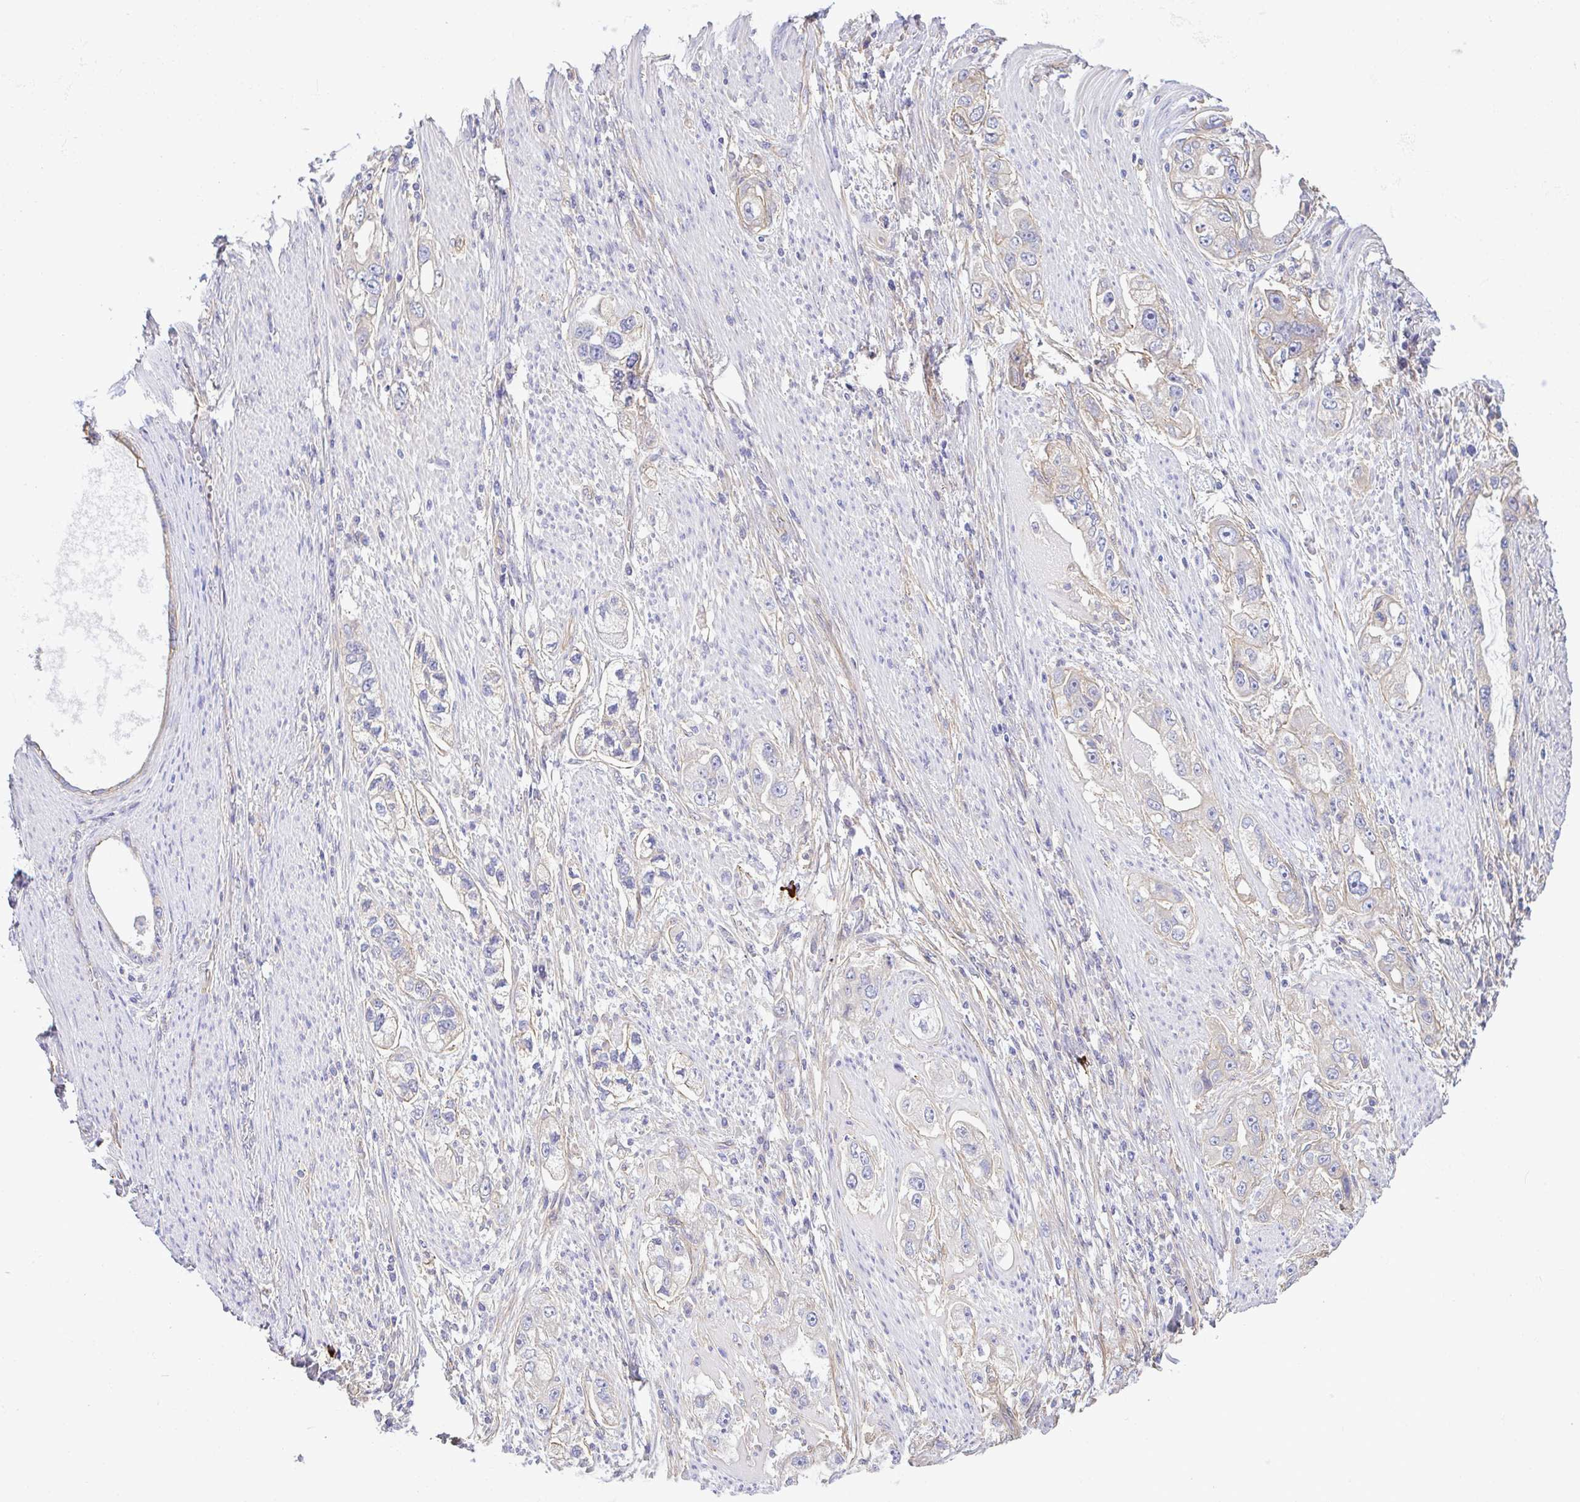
{"staining": {"intensity": "negative", "quantity": "none", "location": "none"}, "tissue": "stomach cancer", "cell_type": "Tumor cells", "image_type": "cancer", "snomed": [{"axis": "morphology", "description": "Adenocarcinoma, NOS"}, {"axis": "topography", "description": "Stomach, lower"}], "caption": "High power microscopy photomicrograph of an immunohistochemistry (IHC) image of adenocarcinoma (stomach), revealing no significant positivity in tumor cells. The staining was performed using DAB (3,3'-diaminobenzidine) to visualize the protein expression in brown, while the nuclei were stained in blue with hematoxylin (Magnification: 20x).", "gene": "PLCD4", "patient": {"sex": "female", "age": 93}}